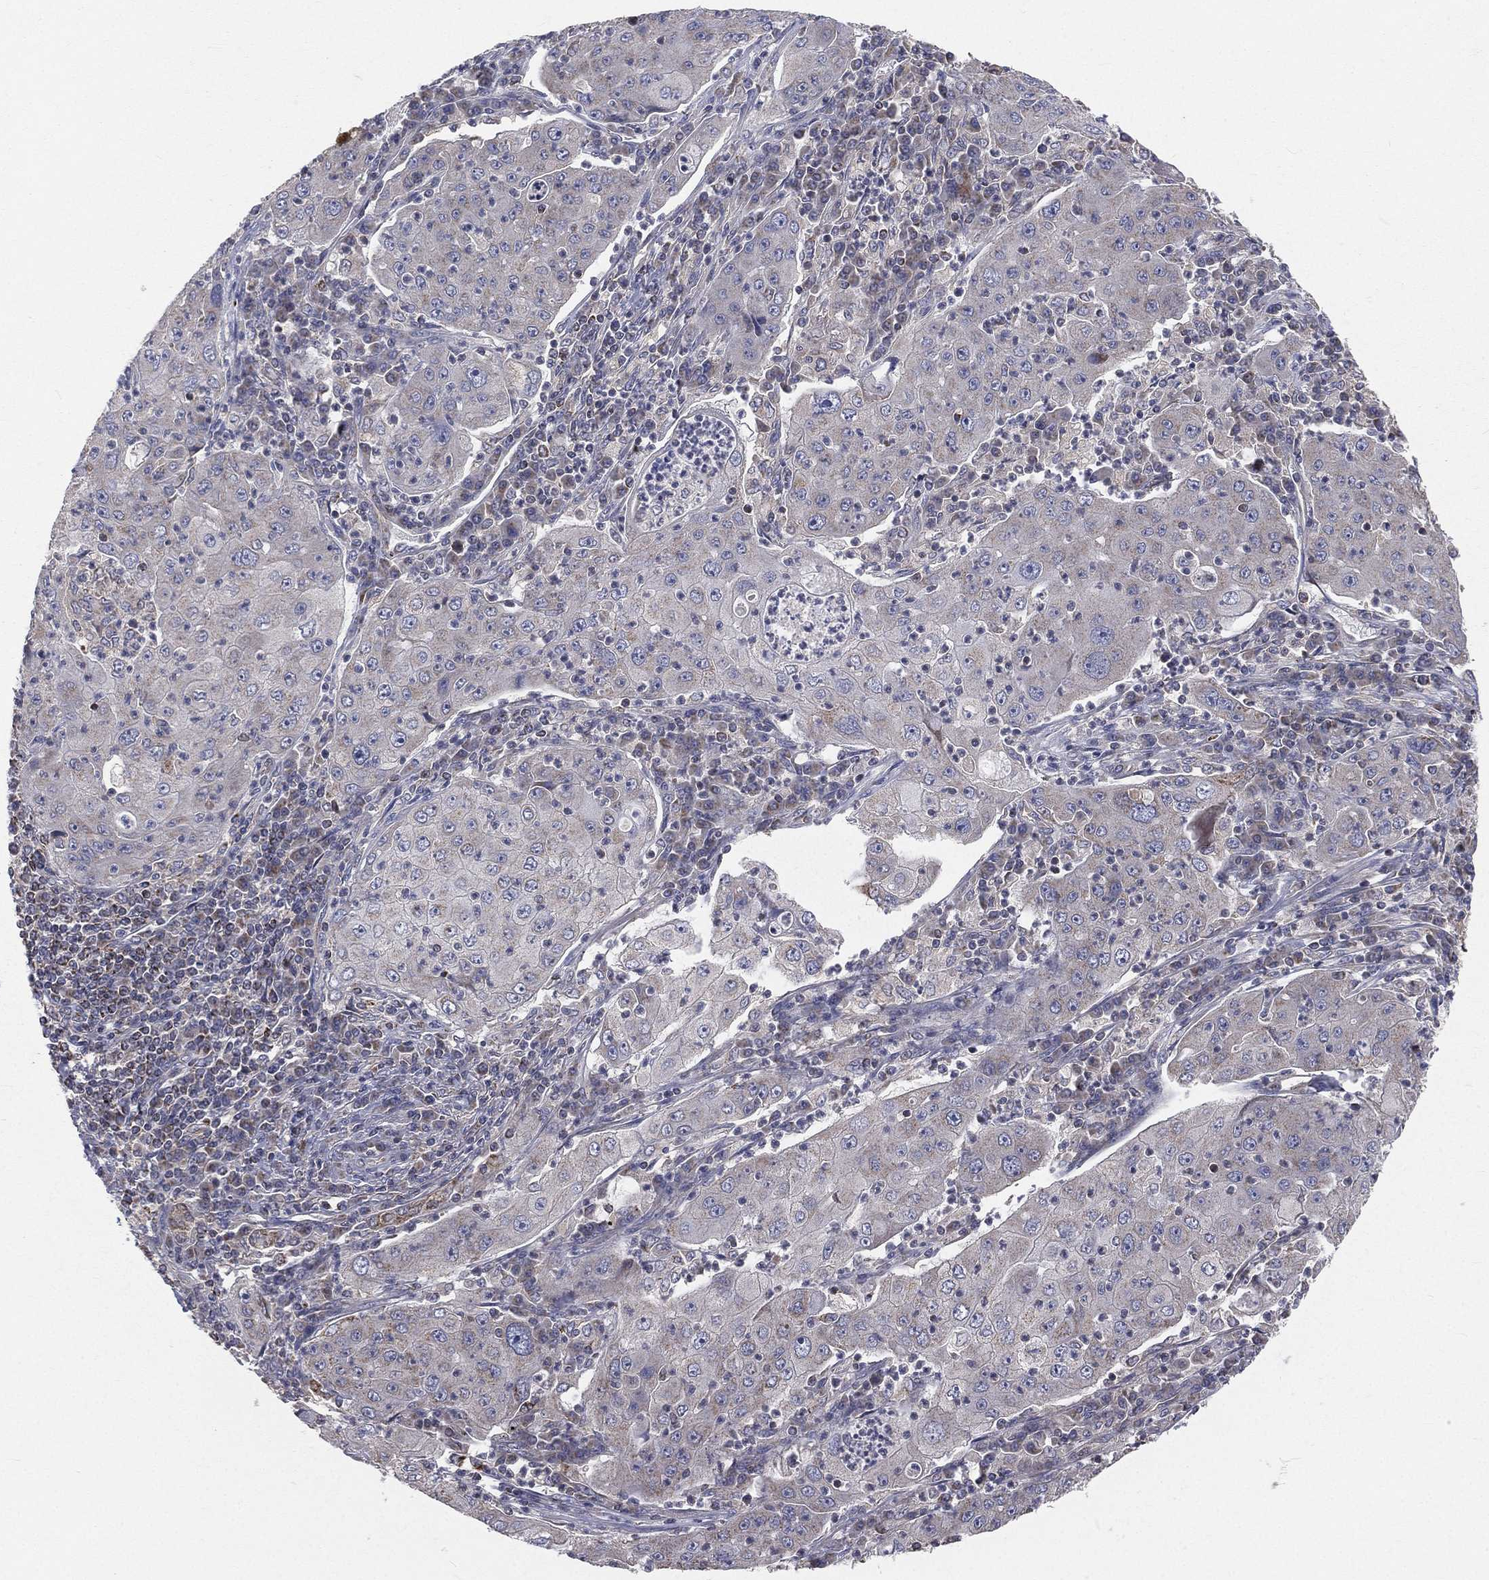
{"staining": {"intensity": "negative", "quantity": "none", "location": "none"}, "tissue": "lung cancer", "cell_type": "Tumor cells", "image_type": "cancer", "snomed": [{"axis": "morphology", "description": "Squamous cell carcinoma, NOS"}, {"axis": "topography", "description": "Lung"}], "caption": "DAB (3,3'-diaminobenzidine) immunohistochemical staining of squamous cell carcinoma (lung) demonstrates no significant positivity in tumor cells.", "gene": "HADH", "patient": {"sex": "female", "age": 59}}